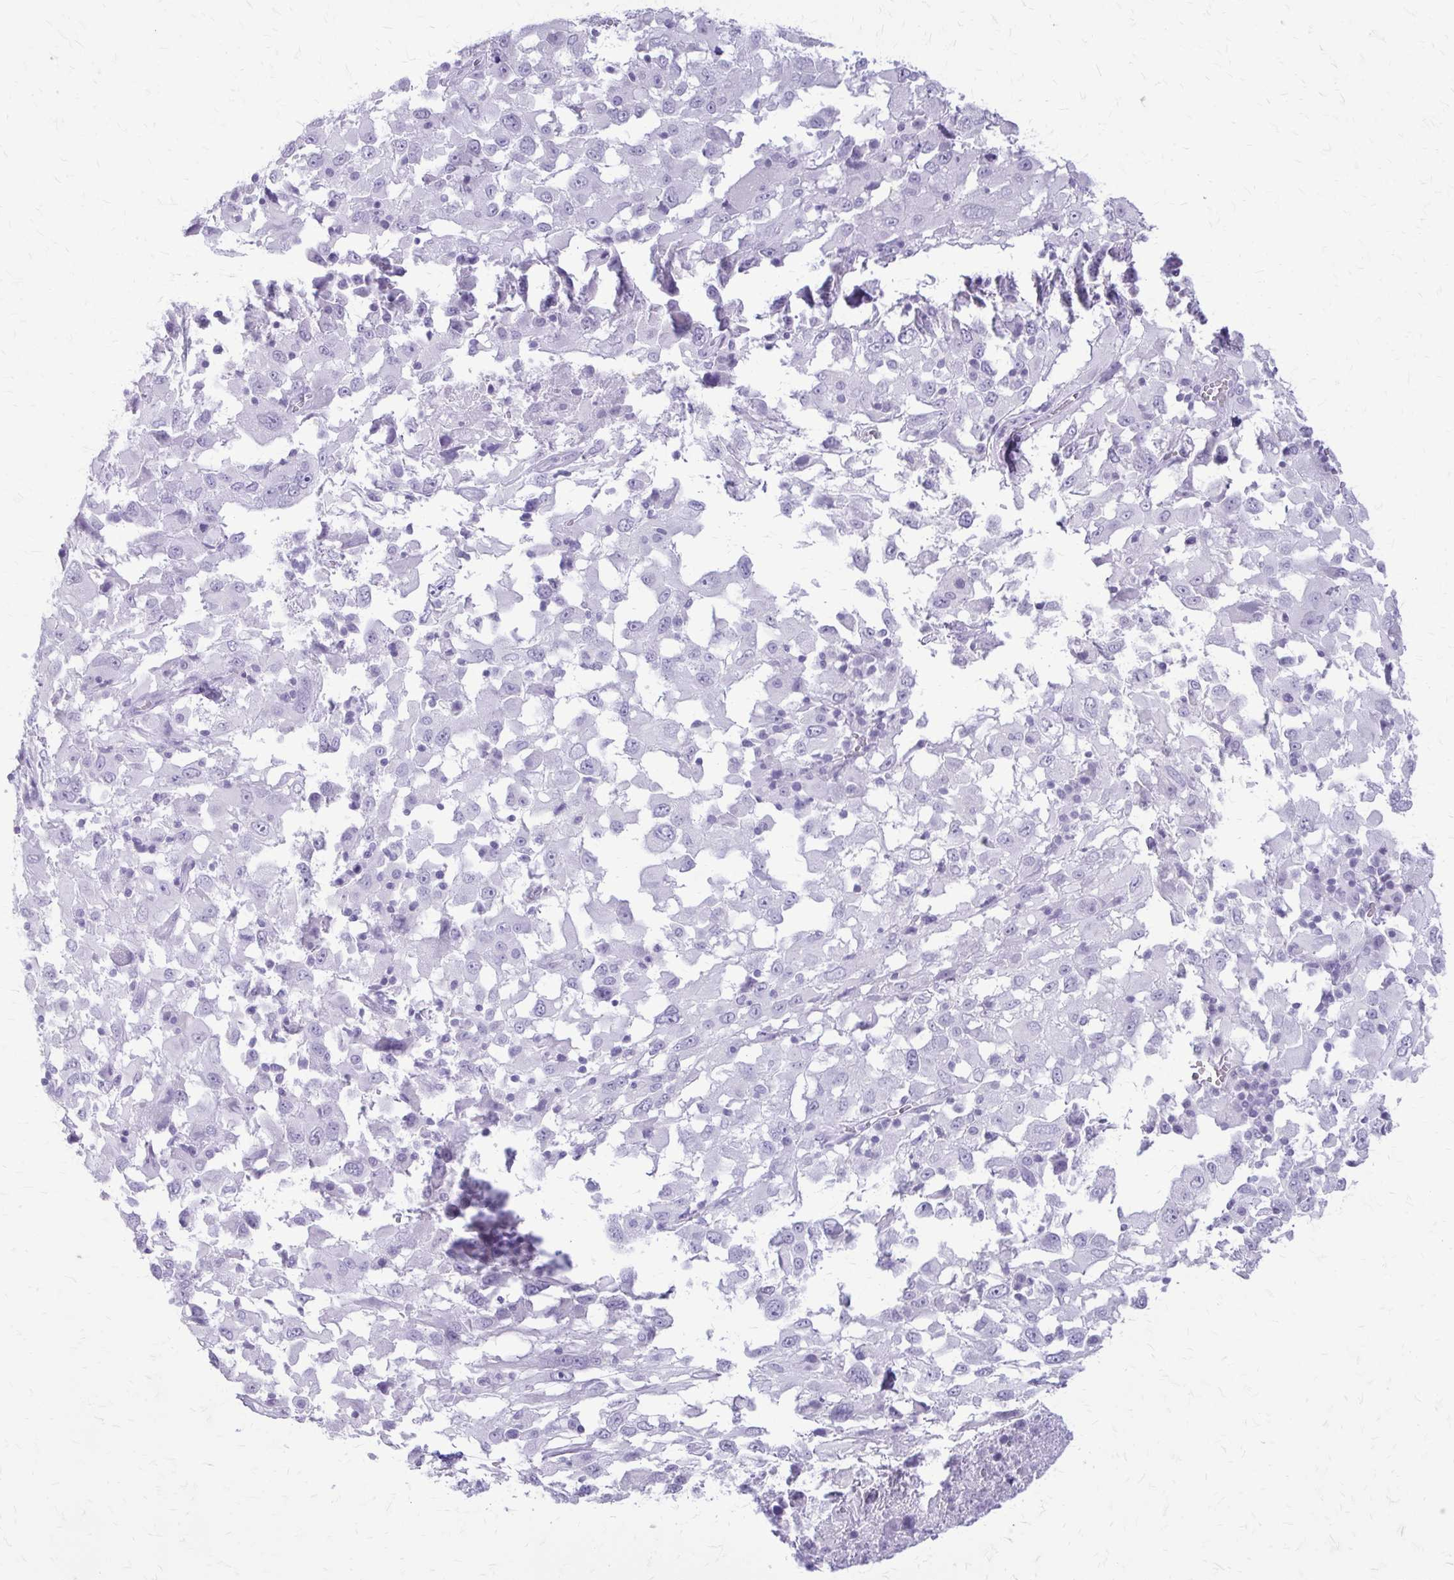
{"staining": {"intensity": "negative", "quantity": "none", "location": "none"}, "tissue": "melanoma", "cell_type": "Tumor cells", "image_type": "cancer", "snomed": [{"axis": "morphology", "description": "Malignant melanoma, Metastatic site"}, {"axis": "topography", "description": "Soft tissue"}], "caption": "Image shows no protein staining in tumor cells of malignant melanoma (metastatic site) tissue. The staining was performed using DAB (3,3'-diaminobenzidine) to visualize the protein expression in brown, while the nuclei were stained in blue with hematoxylin (Magnification: 20x).", "gene": "KRT5", "patient": {"sex": "male", "age": 50}}